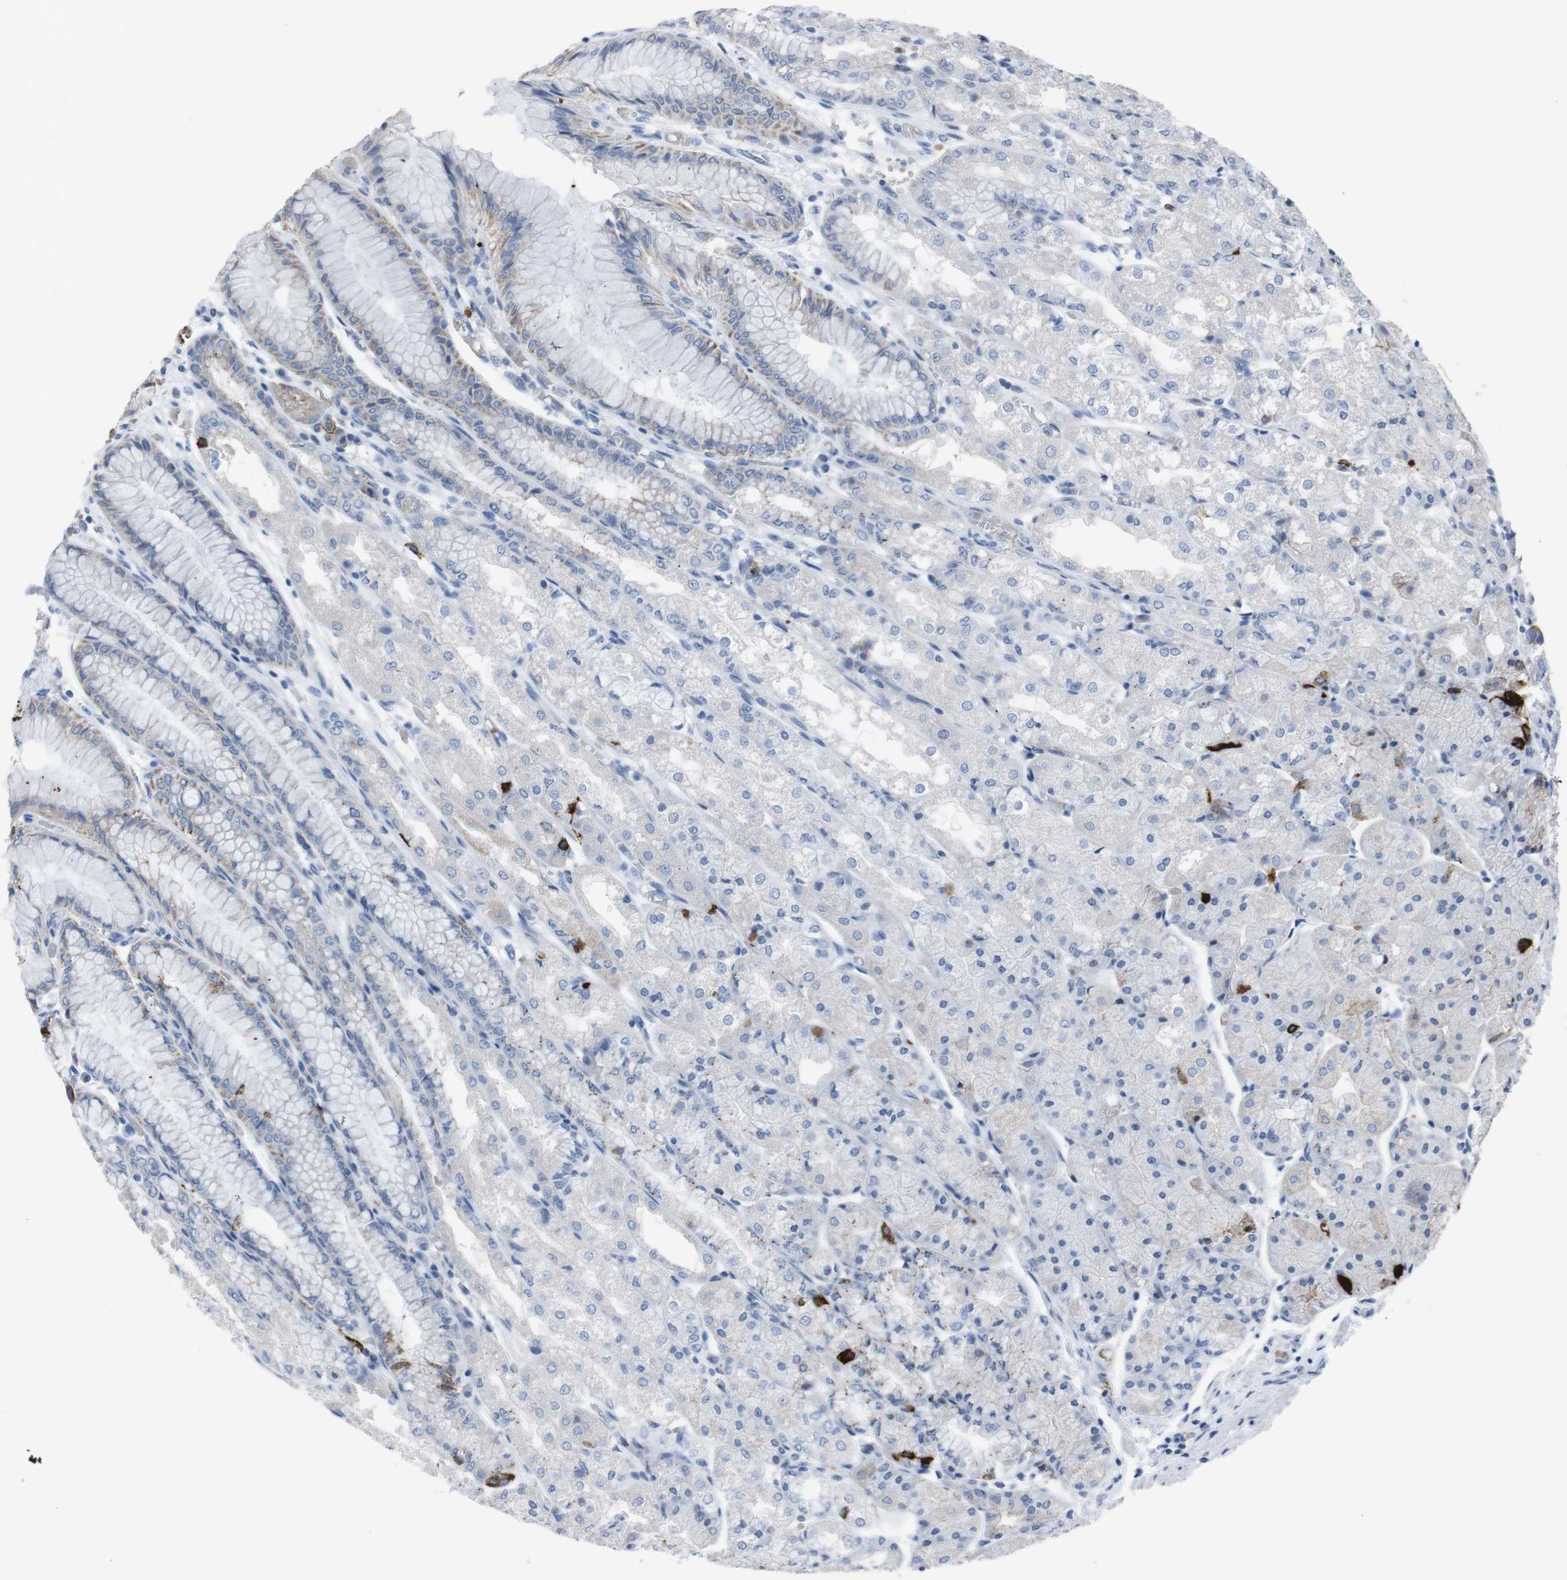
{"staining": {"intensity": "strong", "quantity": "<25%", "location": "cytoplasmic/membranous"}, "tissue": "stomach", "cell_type": "Glandular cells", "image_type": "normal", "snomed": [{"axis": "morphology", "description": "Normal tissue, NOS"}, {"axis": "topography", "description": "Stomach, upper"}], "caption": "Protein expression analysis of unremarkable stomach displays strong cytoplasmic/membranous staining in about <25% of glandular cells. (Brightfield microscopy of DAB IHC at high magnification).", "gene": "ST6GAL1", "patient": {"sex": "male", "age": 72}}